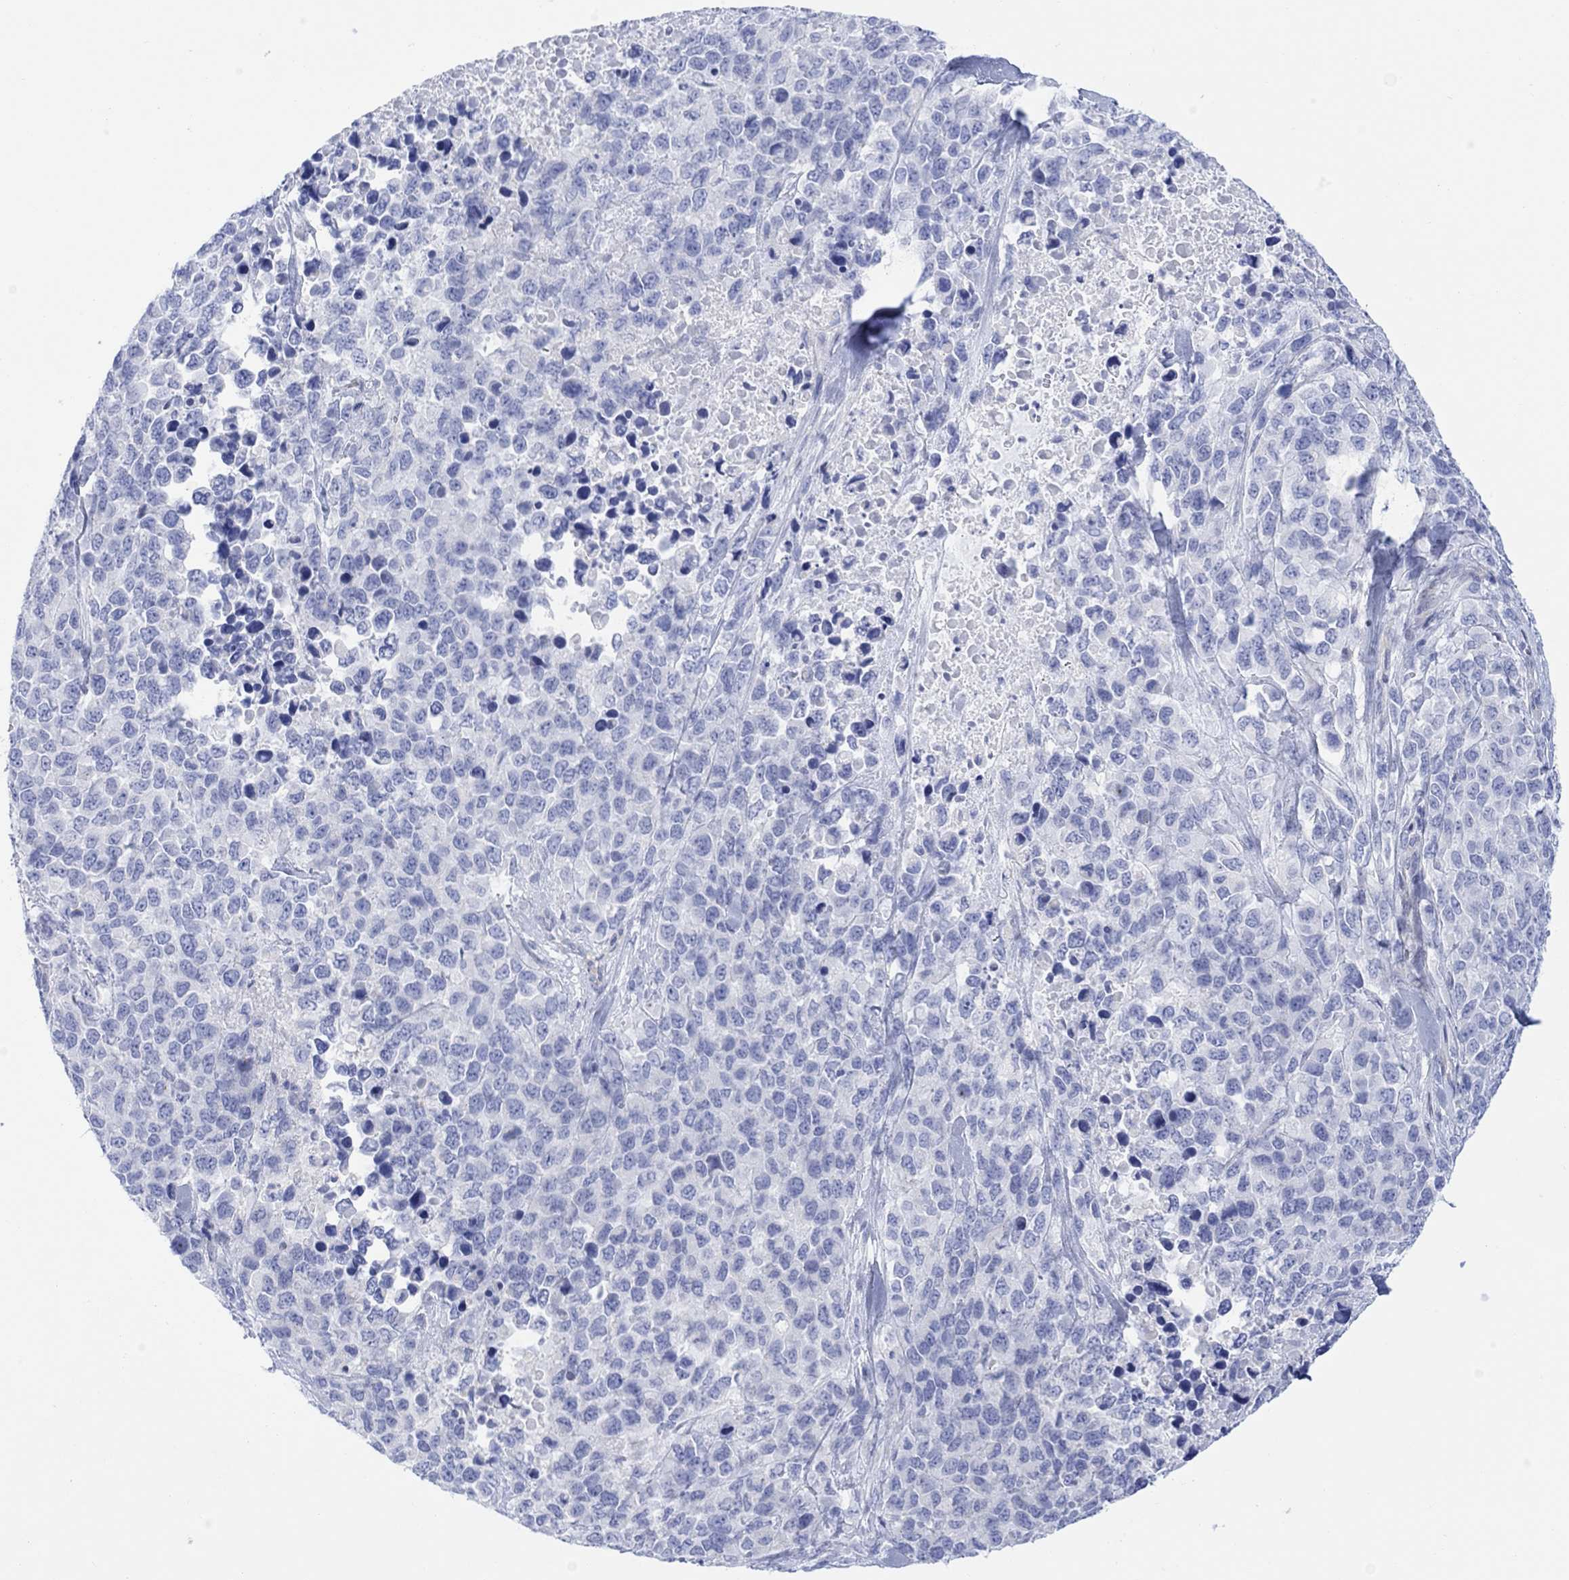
{"staining": {"intensity": "negative", "quantity": "none", "location": "none"}, "tissue": "melanoma", "cell_type": "Tumor cells", "image_type": "cancer", "snomed": [{"axis": "morphology", "description": "Malignant melanoma, Metastatic site"}, {"axis": "topography", "description": "Skin"}], "caption": "Malignant melanoma (metastatic site) stained for a protein using IHC exhibits no expression tumor cells.", "gene": "TLDC2", "patient": {"sex": "male", "age": 84}}